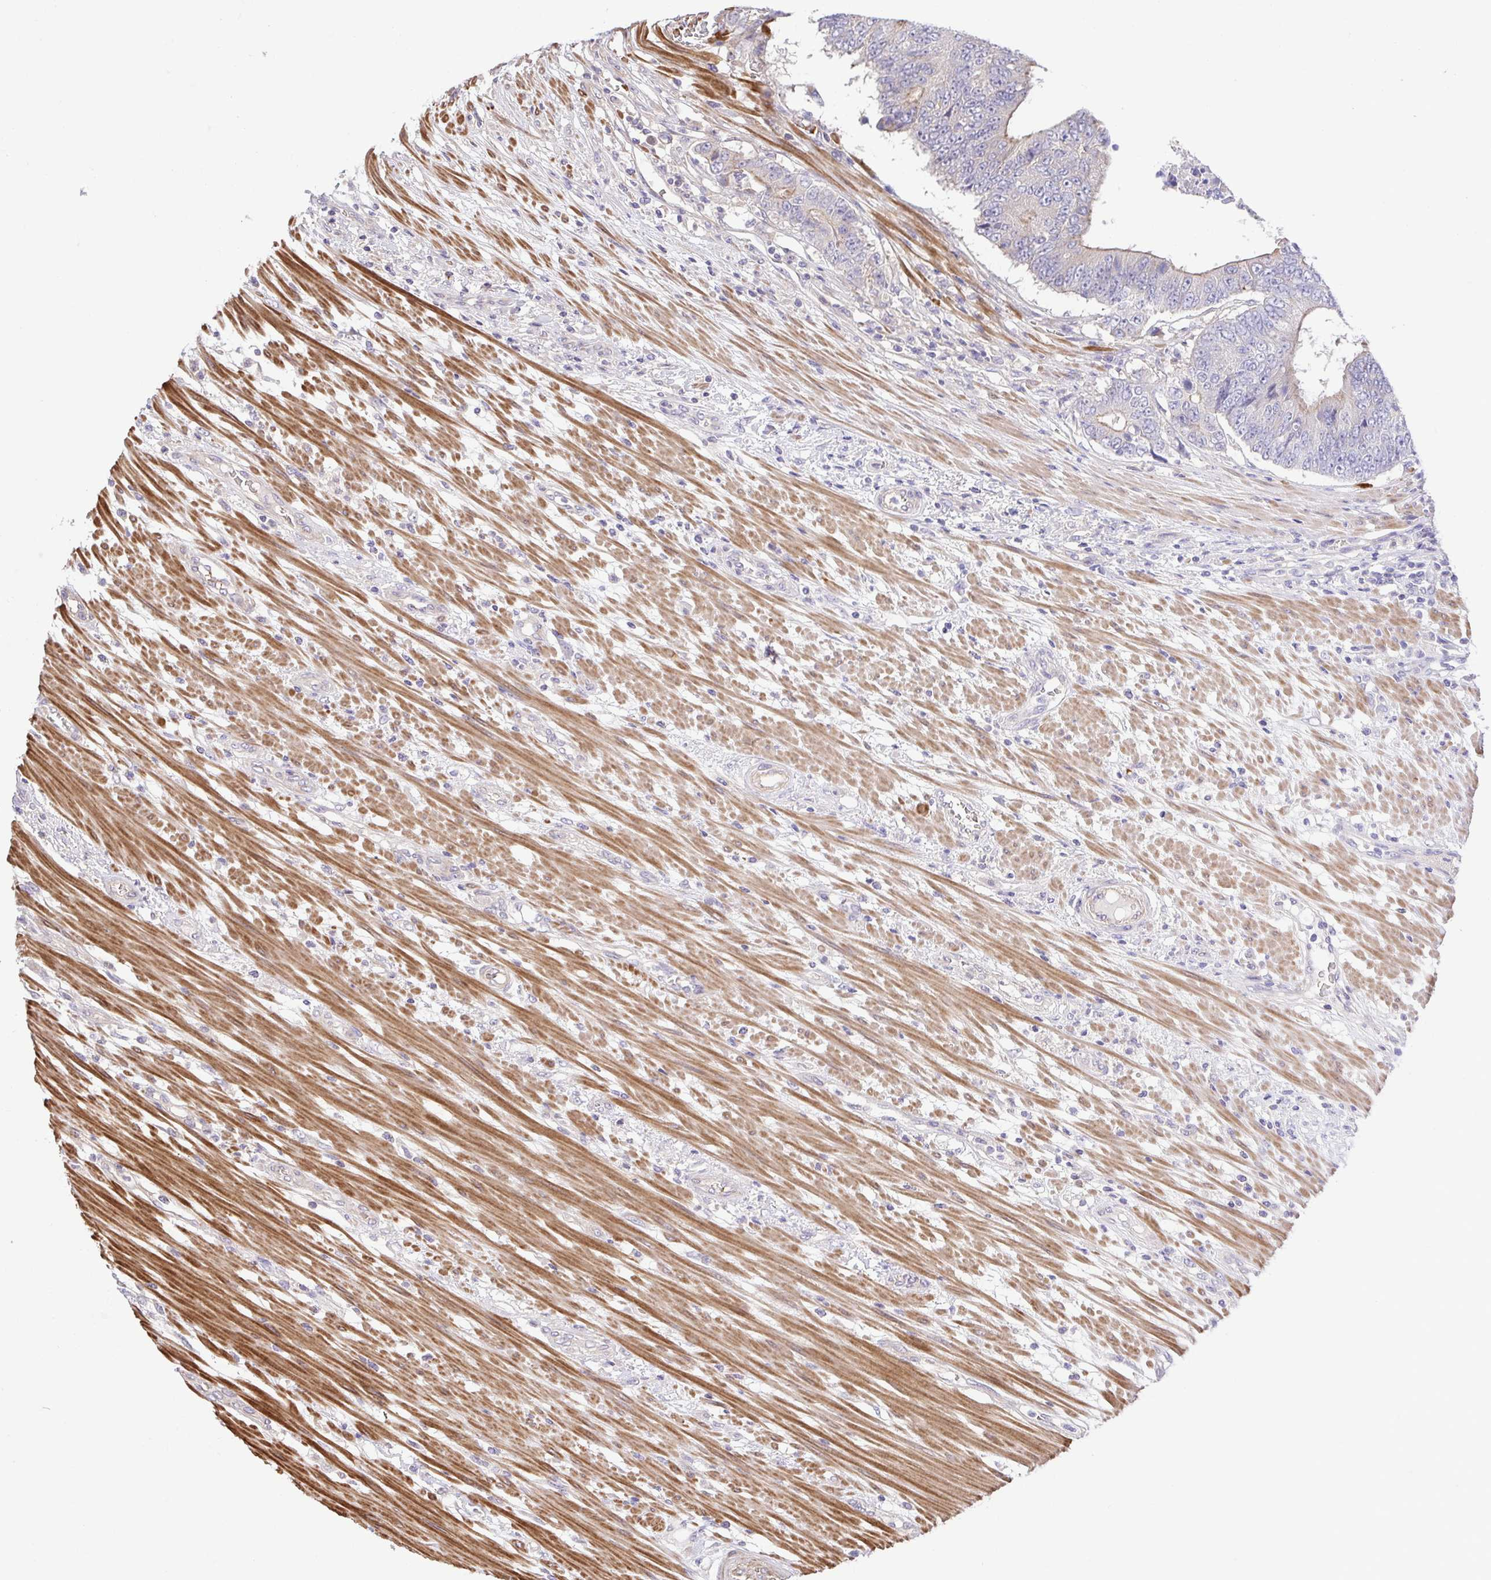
{"staining": {"intensity": "weak", "quantity": "<25%", "location": "cytoplasmic/membranous"}, "tissue": "colorectal cancer", "cell_type": "Tumor cells", "image_type": "cancer", "snomed": [{"axis": "morphology", "description": "Adenocarcinoma, NOS"}, {"axis": "topography", "description": "Colon"}], "caption": "DAB (3,3'-diaminobenzidine) immunohistochemical staining of colorectal adenocarcinoma demonstrates no significant expression in tumor cells. (Brightfield microscopy of DAB (3,3'-diaminobenzidine) IHC at high magnification).", "gene": "IDE", "patient": {"sex": "female", "age": 48}}